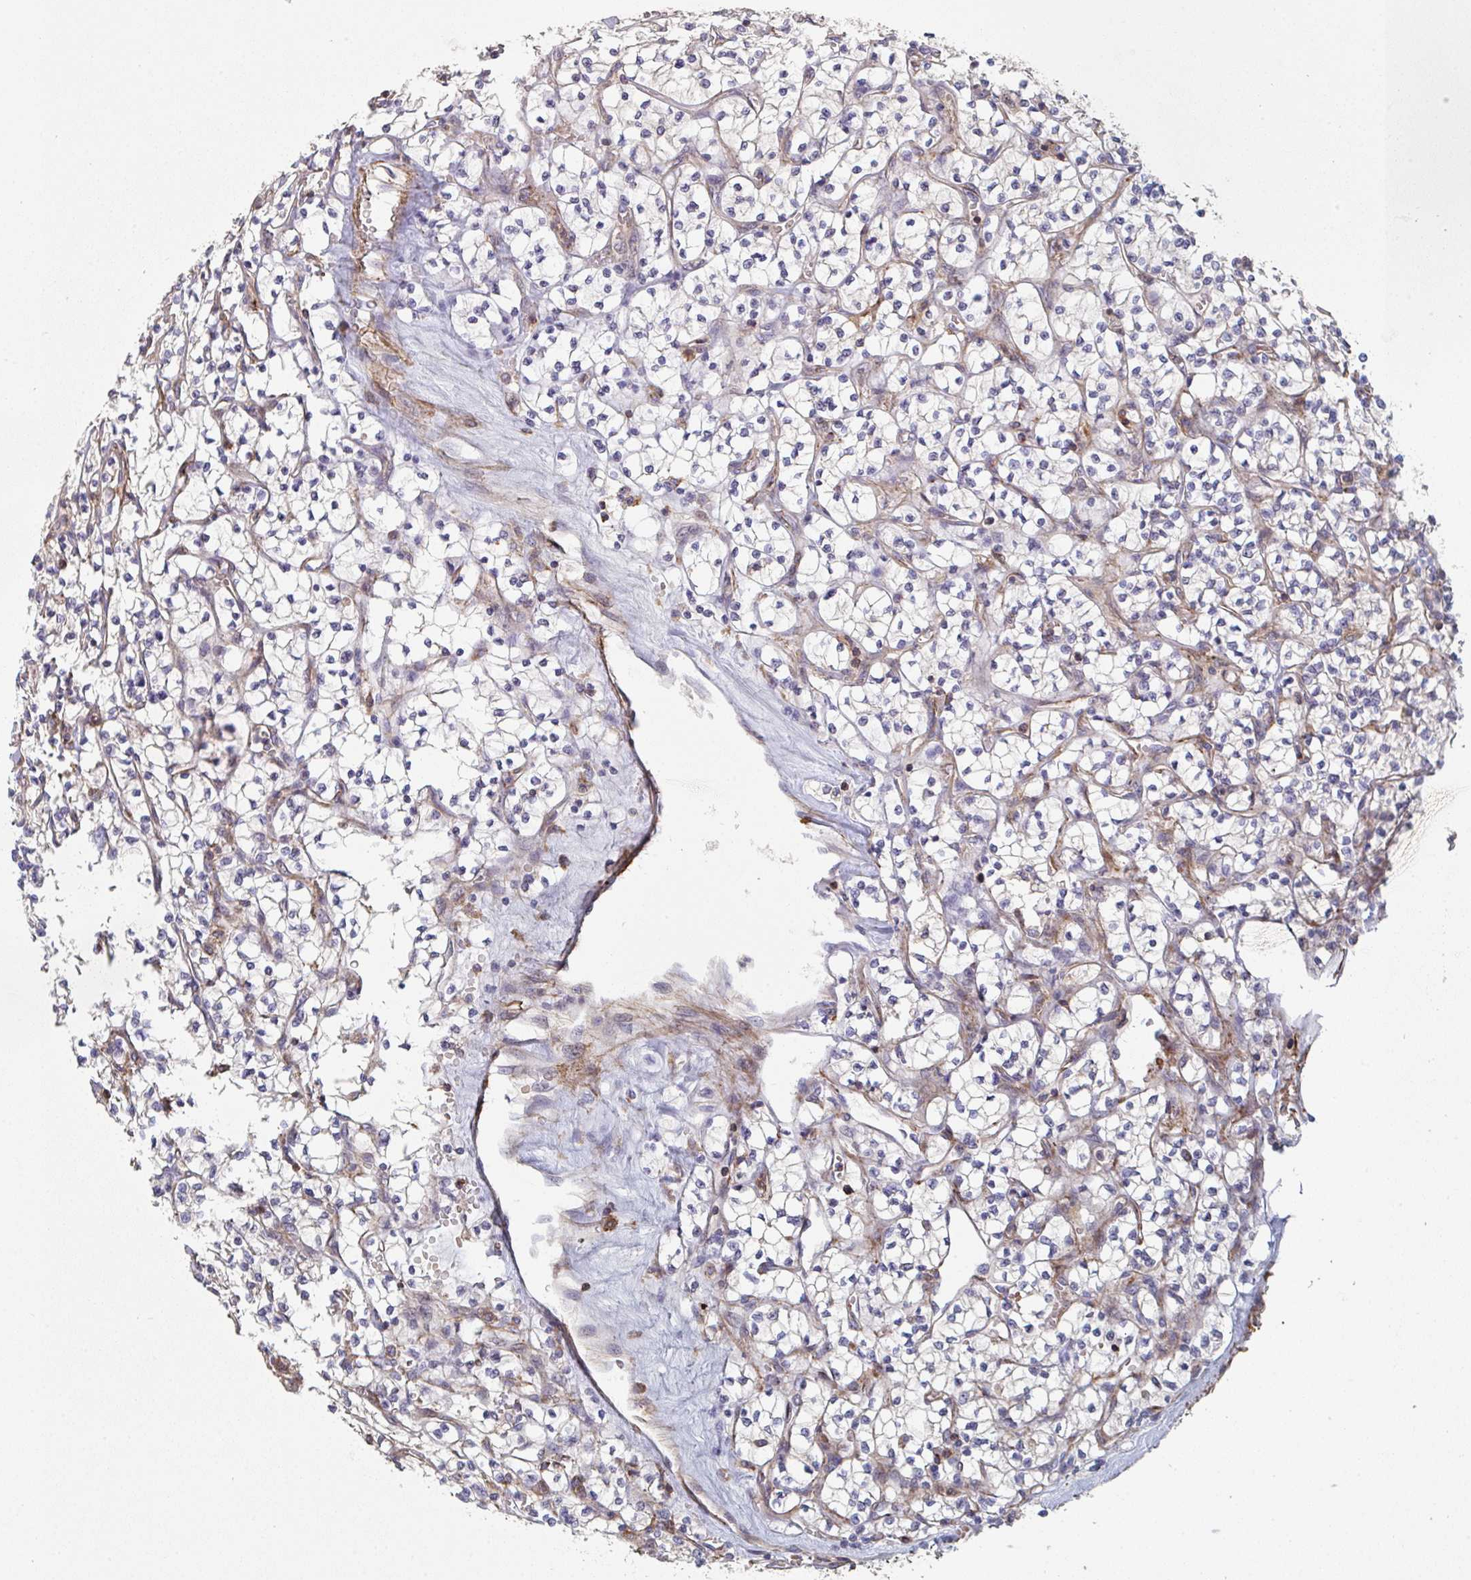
{"staining": {"intensity": "negative", "quantity": "none", "location": "none"}, "tissue": "renal cancer", "cell_type": "Tumor cells", "image_type": "cancer", "snomed": [{"axis": "morphology", "description": "Adenocarcinoma, NOS"}, {"axis": "topography", "description": "Kidney"}], "caption": "A high-resolution micrograph shows IHC staining of renal adenocarcinoma, which reveals no significant expression in tumor cells.", "gene": "FZD2", "patient": {"sex": "female", "age": 64}}